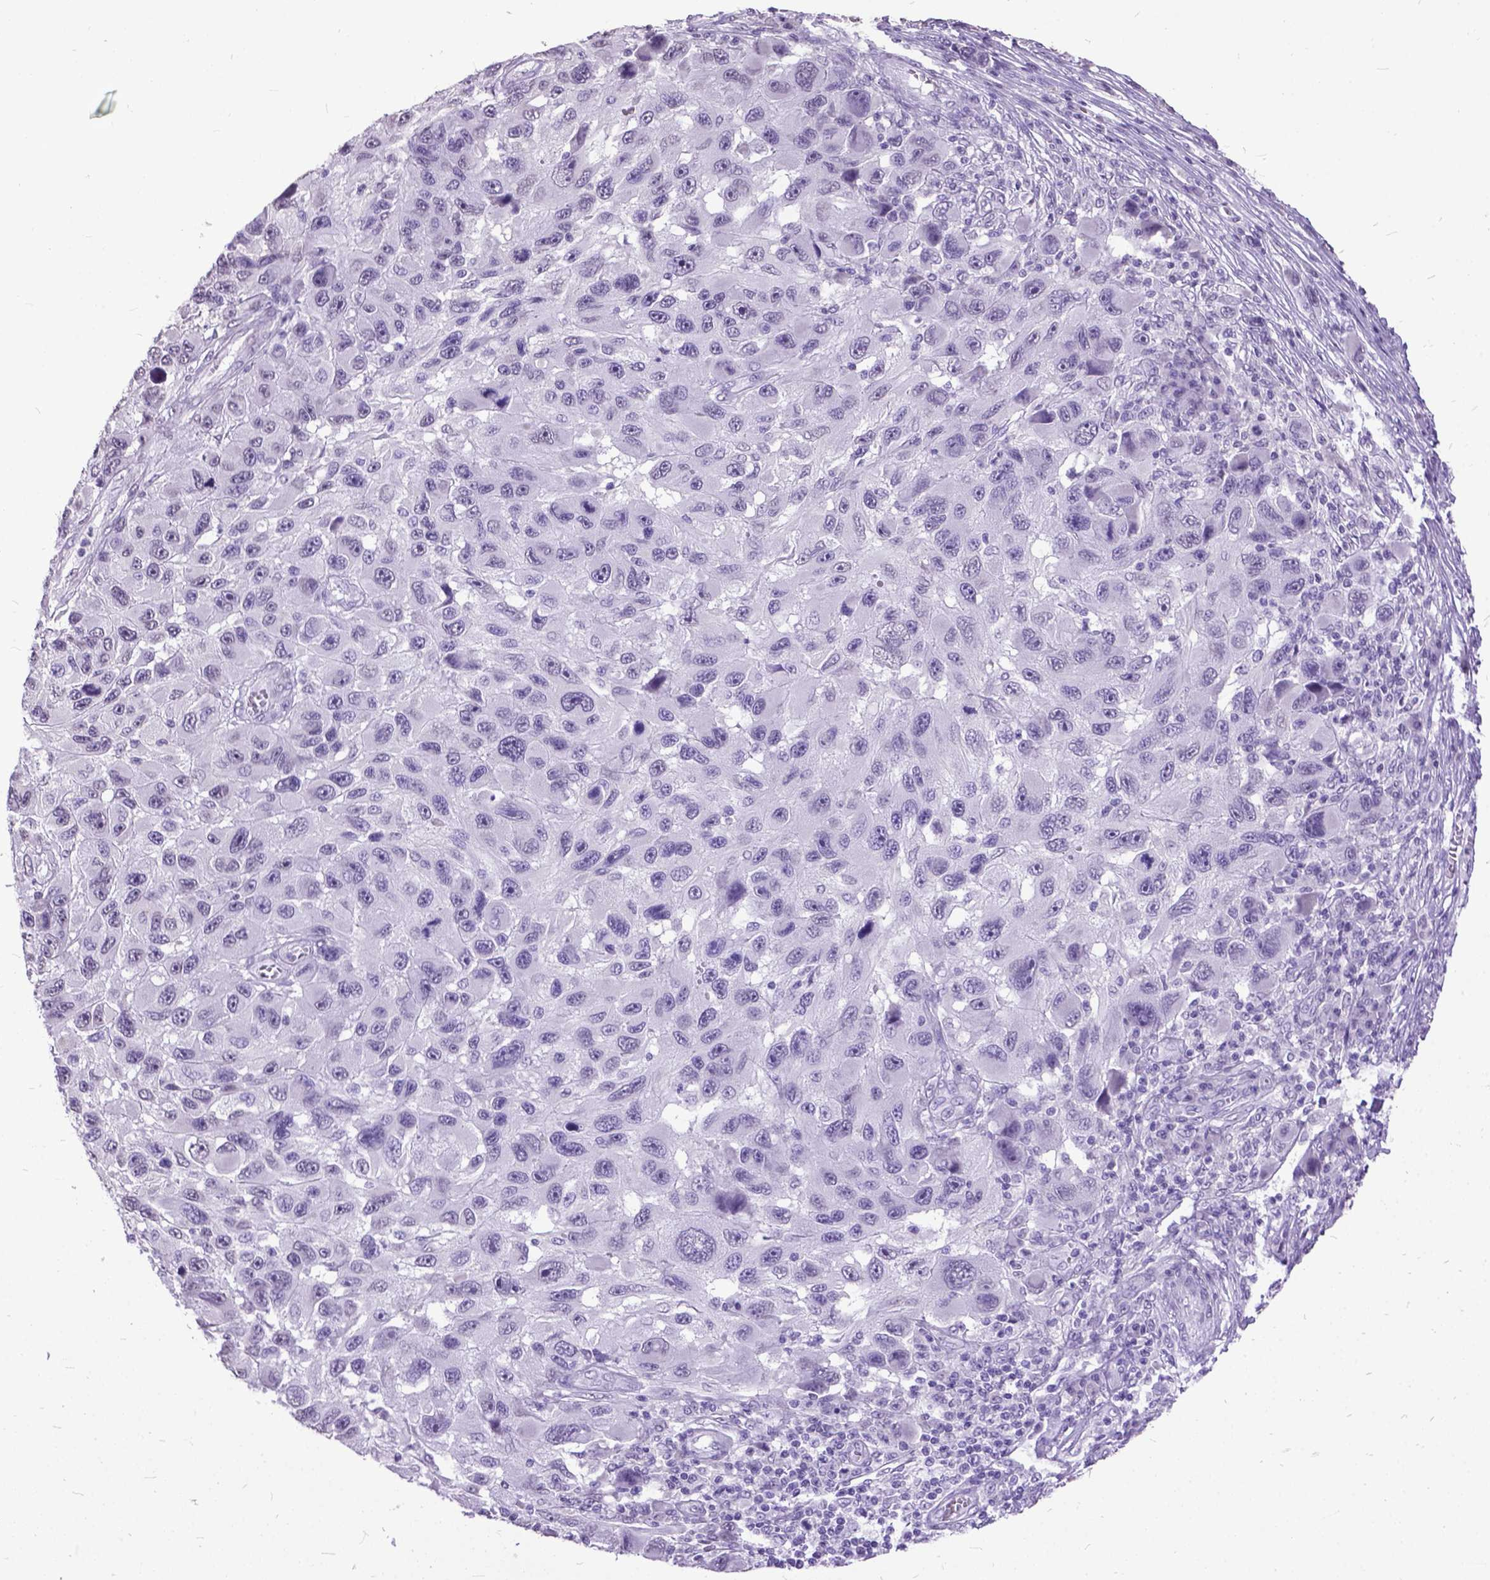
{"staining": {"intensity": "negative", "quantity": "none", "location": "none"}, "tissue": "melanoma", "cell_type": "Tumor cells", "image_type": "cancer", "snomed": [{"axis": "morphology", "description": "Malignant melanoma, NOS"}, {"axis": "topography", "description": "Skin"}], "caption": "Immunohistochemical staining of malignant melanoma reveals no significant staining in tumor cells.", "gene": "MARCHF10", "patient": {"sex": "male", "age": 53}}